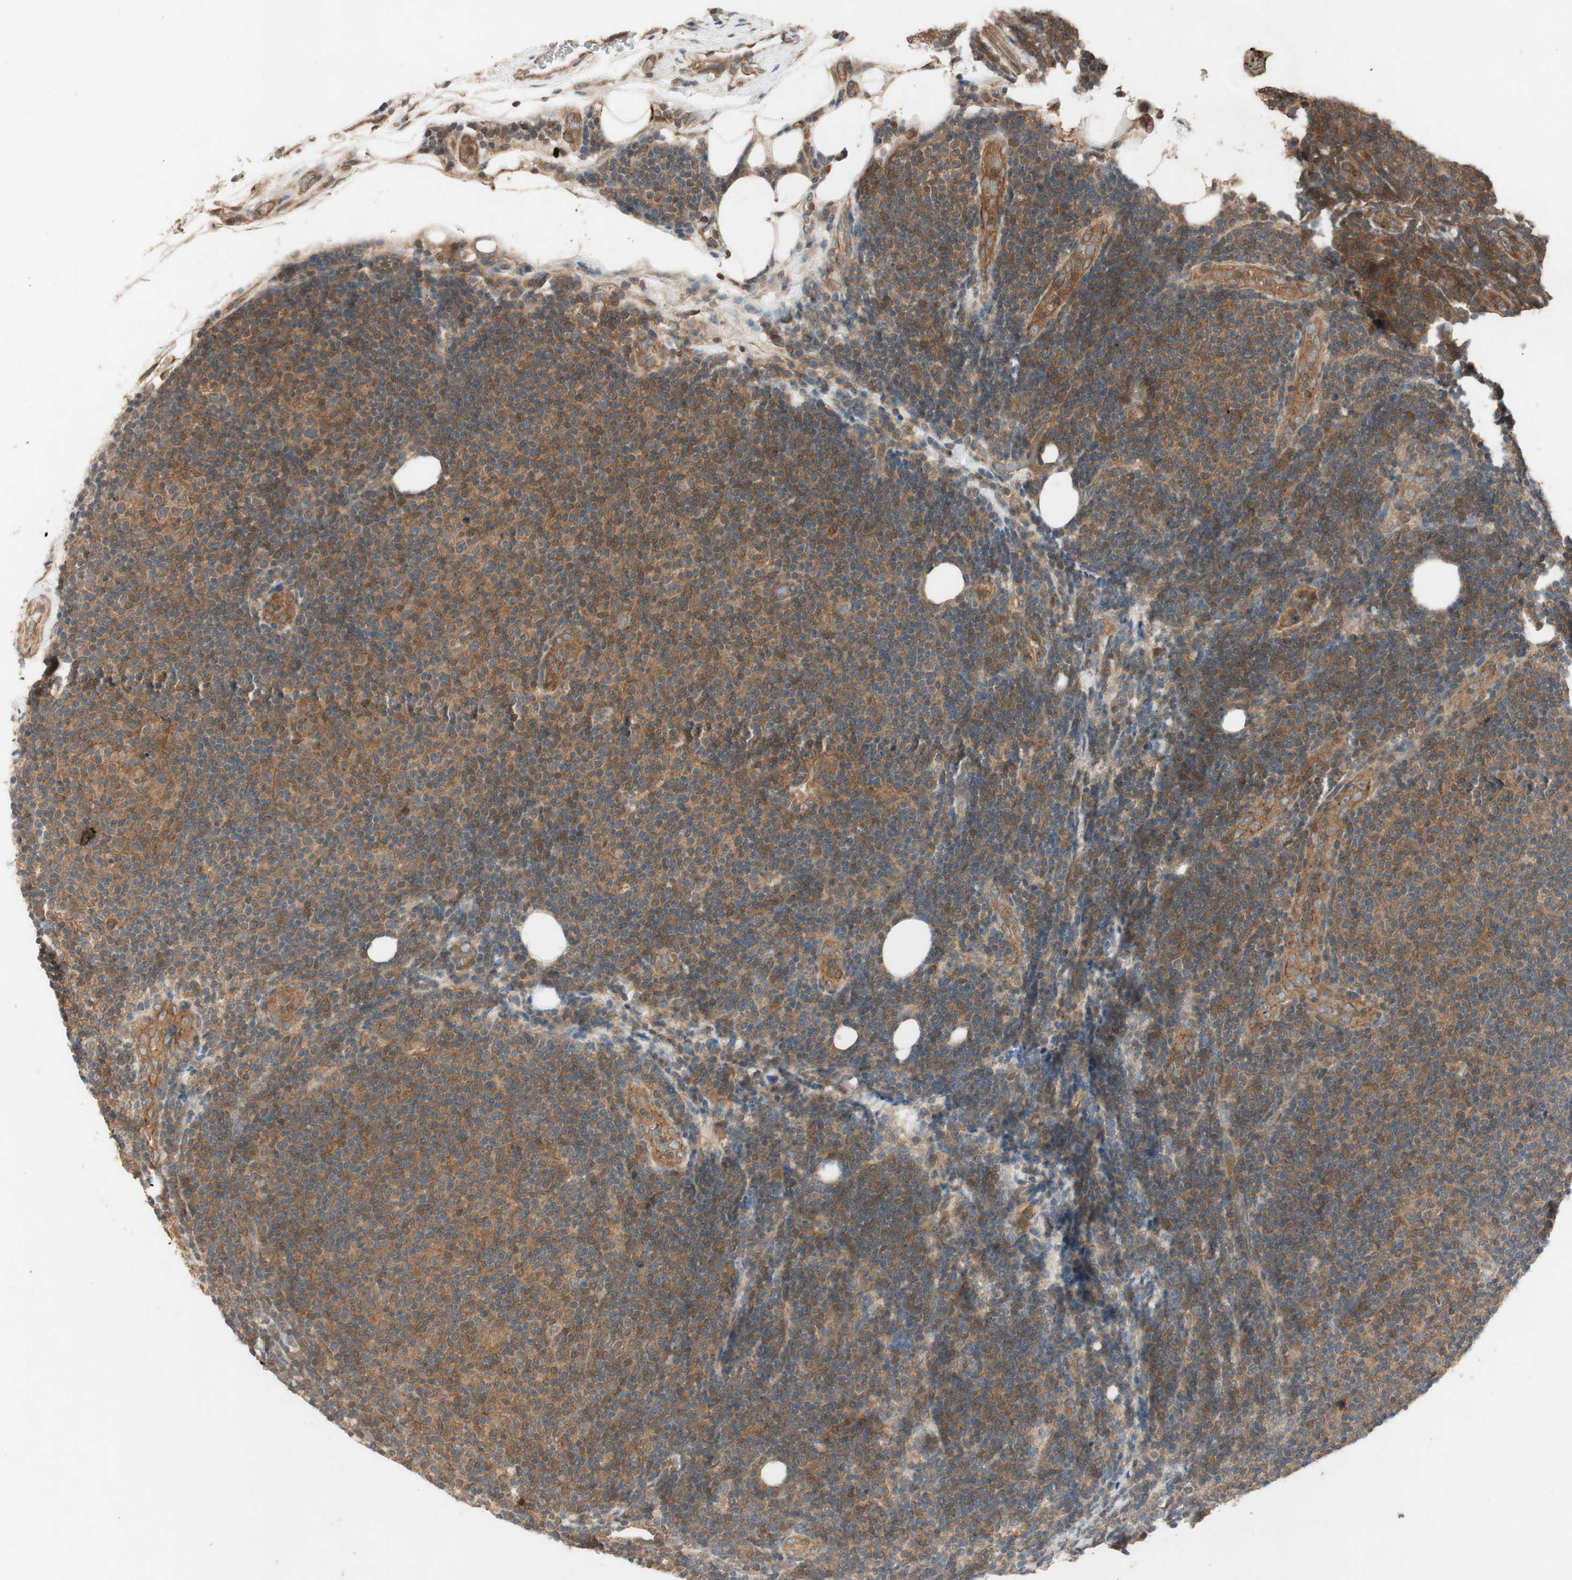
{"staining": {"intensity": "moderate", "quantity": ">75%", "location": "cytoplasmic/membranous"}, "tissue": "lymphoma", "cell_type": "Tumor cells", "image_type": "cancer", "snomed": [{"axis": "morphology", "description": "Malignant lymphoma, non-Hodgkin's type, Low grade"}, {"axis": "topography", "description": "Lymph node"}], "caption": "Lymphoma stained with a brown dye shows moderate cytoplasmic/membranous positive positivity in about >75% of tumor cells.", "gene": "EPHA8", "patient": {"sex": "male", "age": 83}}